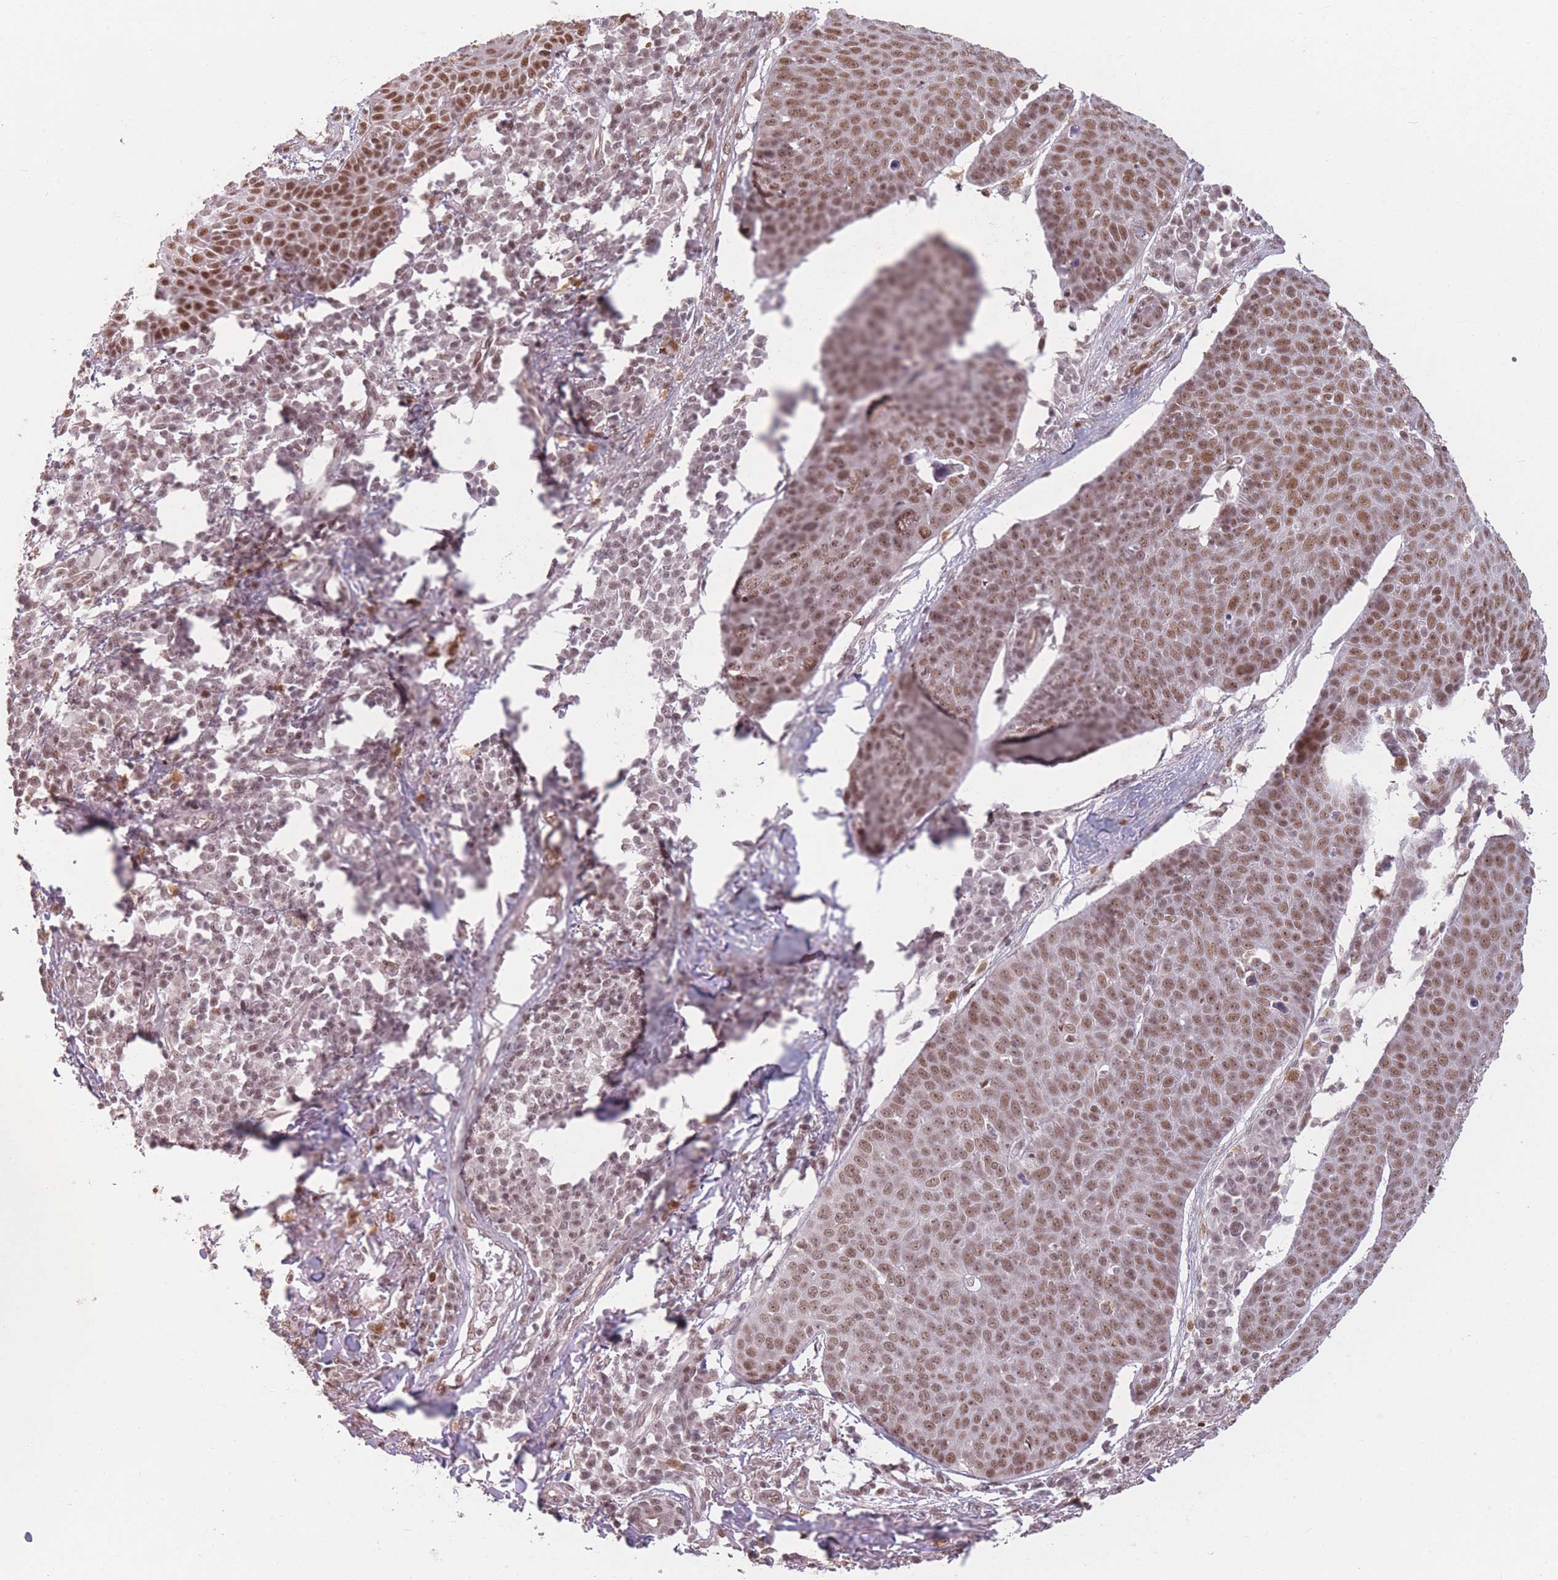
{"staining": {"intensity": "moderate", "quantity": ">75%", "location": "nuclear"}, "tissue": "skin cancer", "cell_type": "Tumor cells", "image_type": "cancer", "snomed": [{"axis": "morphology", "description": "Squamous cell carcinoma, NOS"}, {"axis": "topography", "description": "Skin"}], "caption": "The photomicrograph displays immunohistochemical staining of squamous cell carcinoma (skin). There is moderate nuclear expression is identified in about >75% of tumor cells. (IHC, brightfield microscopy, high magnification).", "gene": "SUPT6H", "patient": {"sex": "male", "age": 71}}